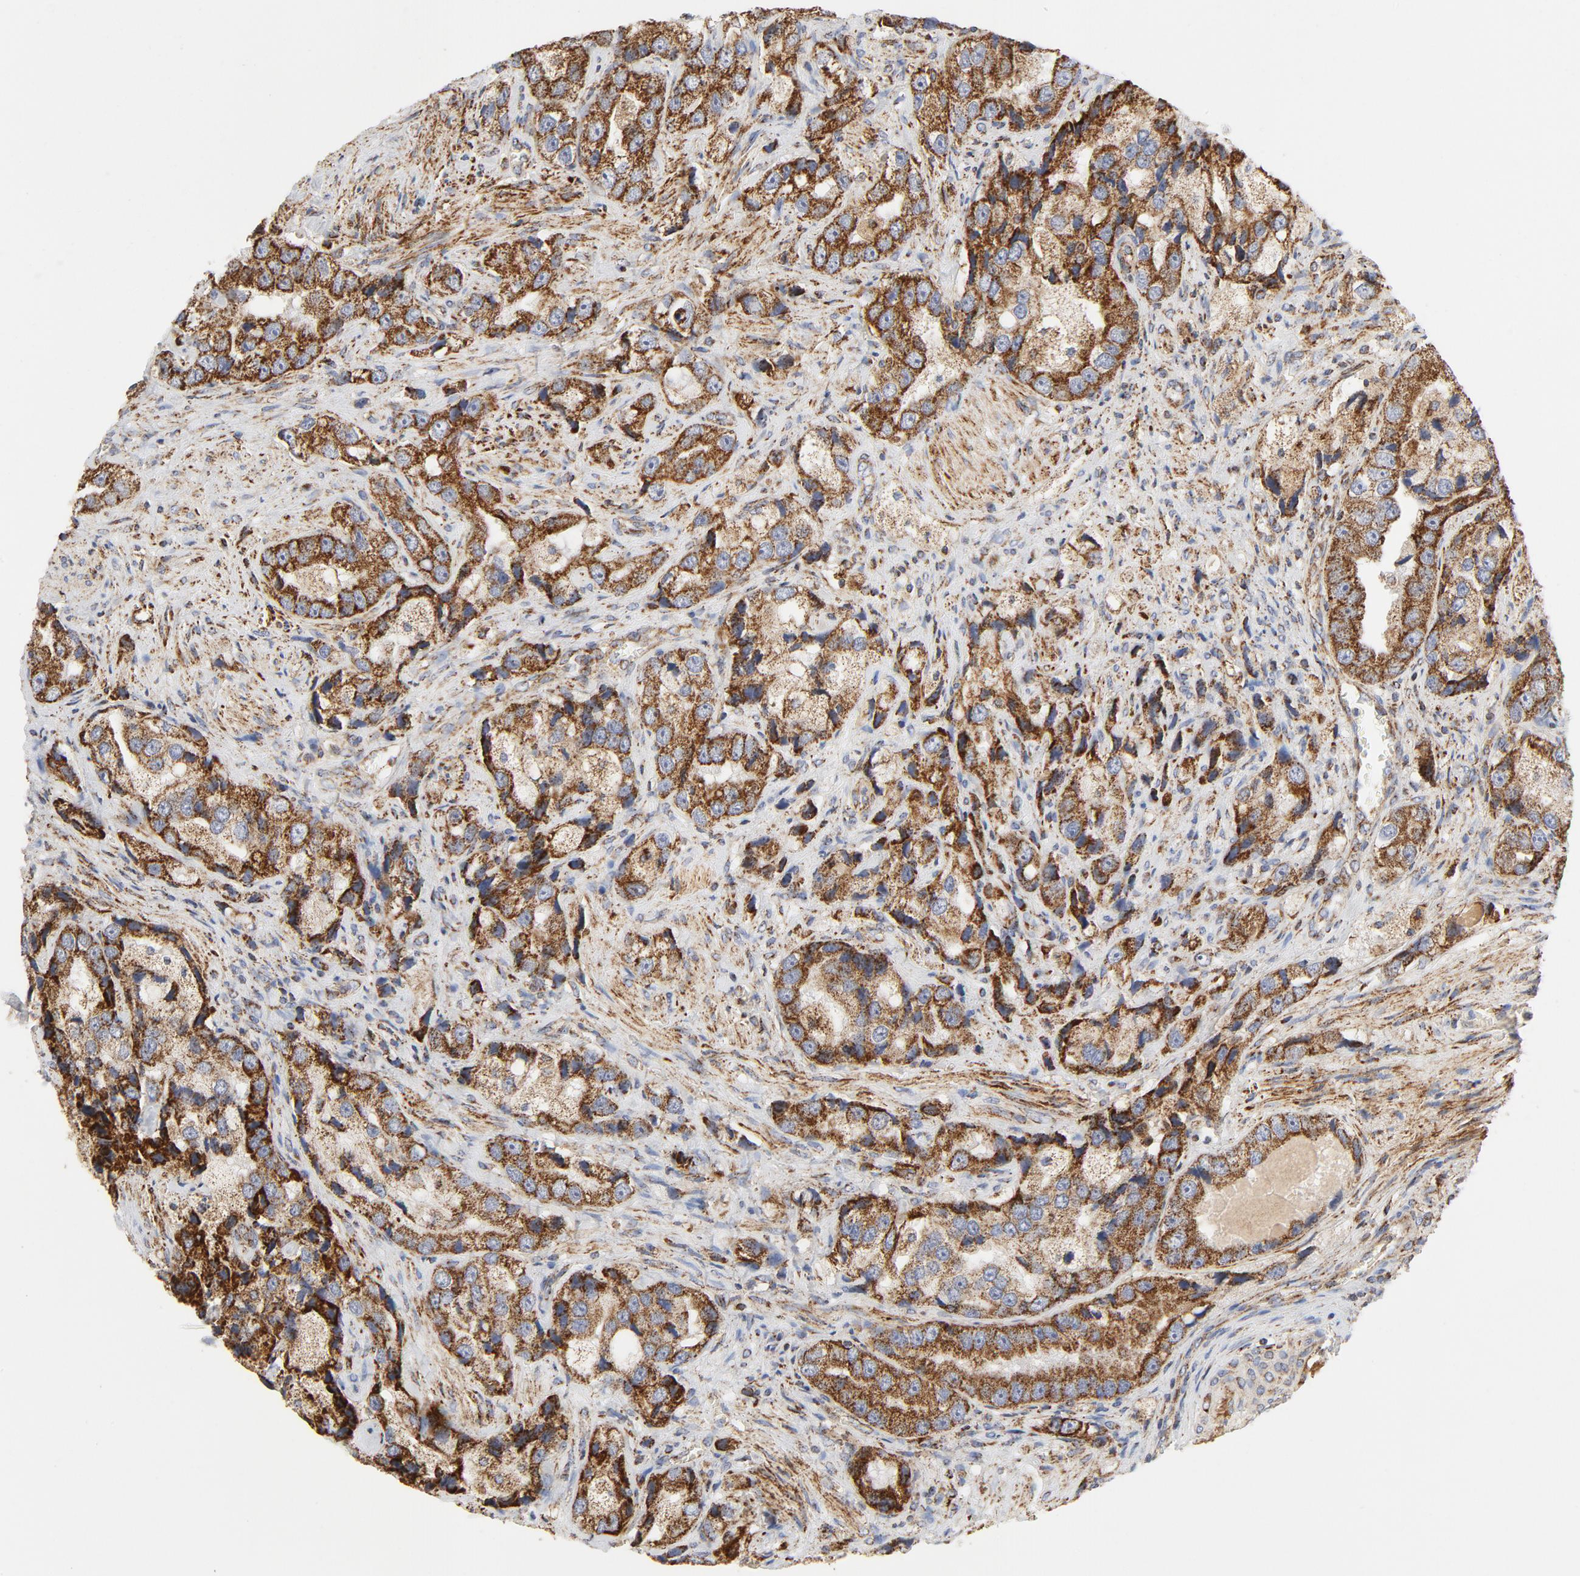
{"staining": {"intensity": "strong", "quantity": ">75%", "location": "cytoplasmic/membranous"}, "tissue": "prostate cancer", "cell_type": "Tumor cells", "image_type": "cancer", "snomed": [{"axis": "morphology", "description": "Adenocarcinoma, High grade"}, {"axis": "topography", "description": "Prostate"}], "caption": "High-grade adenocarcinoma (prostate) stained with a brown dye reveals strong cytoplasmic/membranous positive expression in about >75% of tumor cells.", "gene": "PCNX4", "patient": {"sex": "male", "age": 63}}